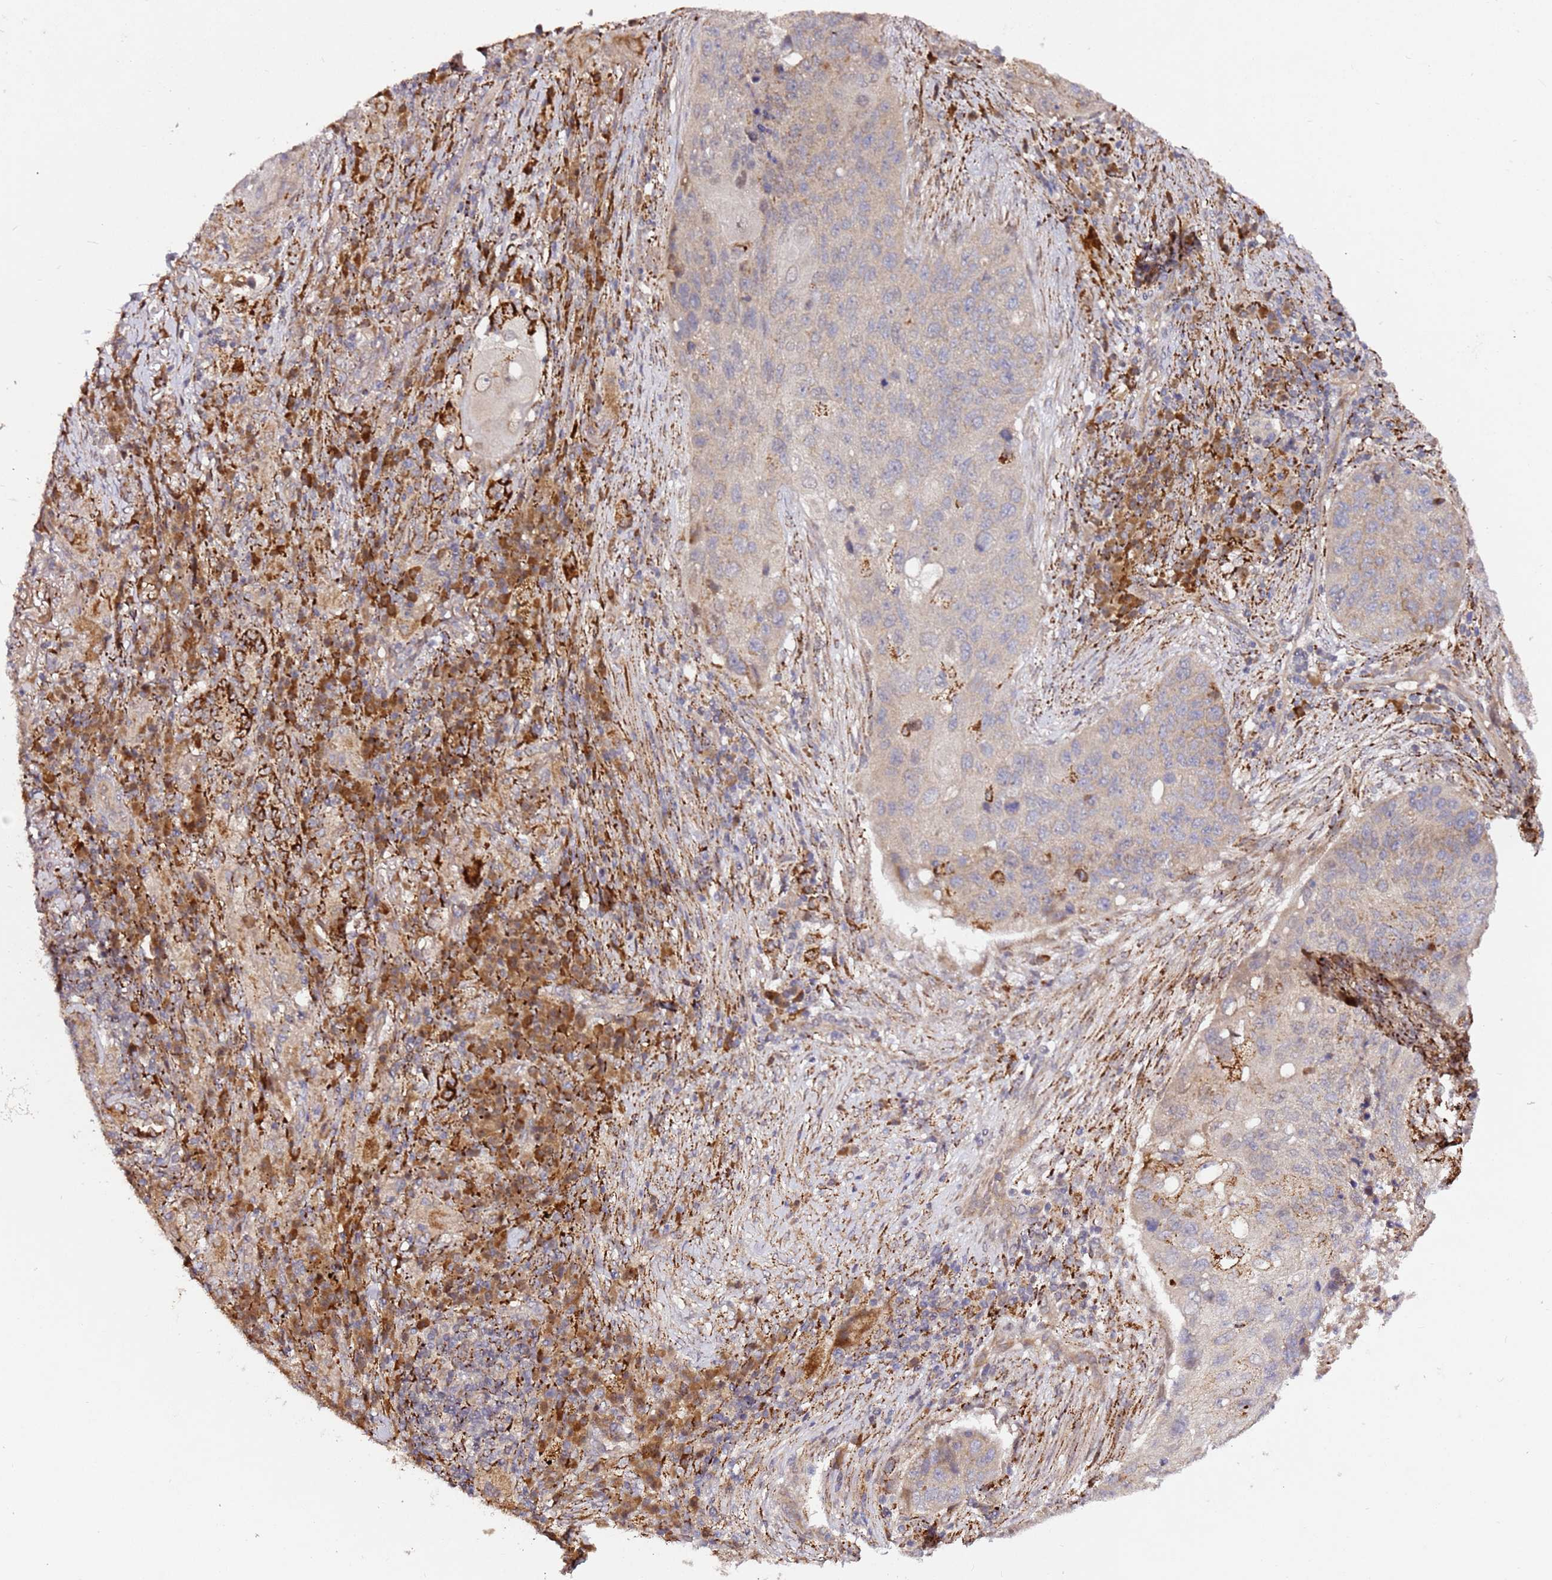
{"staining": {"intensity": "negative", "quantity": "none", "location": "none"}, "tissue": "lung cancer", "cell_type": "Tumor cells", "image_type": "cancer", "snomed": [{"axis": "morphology", "description": "Squamous cell carcinoma, NOS"}, {"axis": "topography", "description": "Lung"}], "caption": "Lung squamous cell carcinoma was stained to show a protein in brown. There is no significant staining in tumor cells.", "gene": "ALG11", "patient": {"sex": "female", "age": 63}}